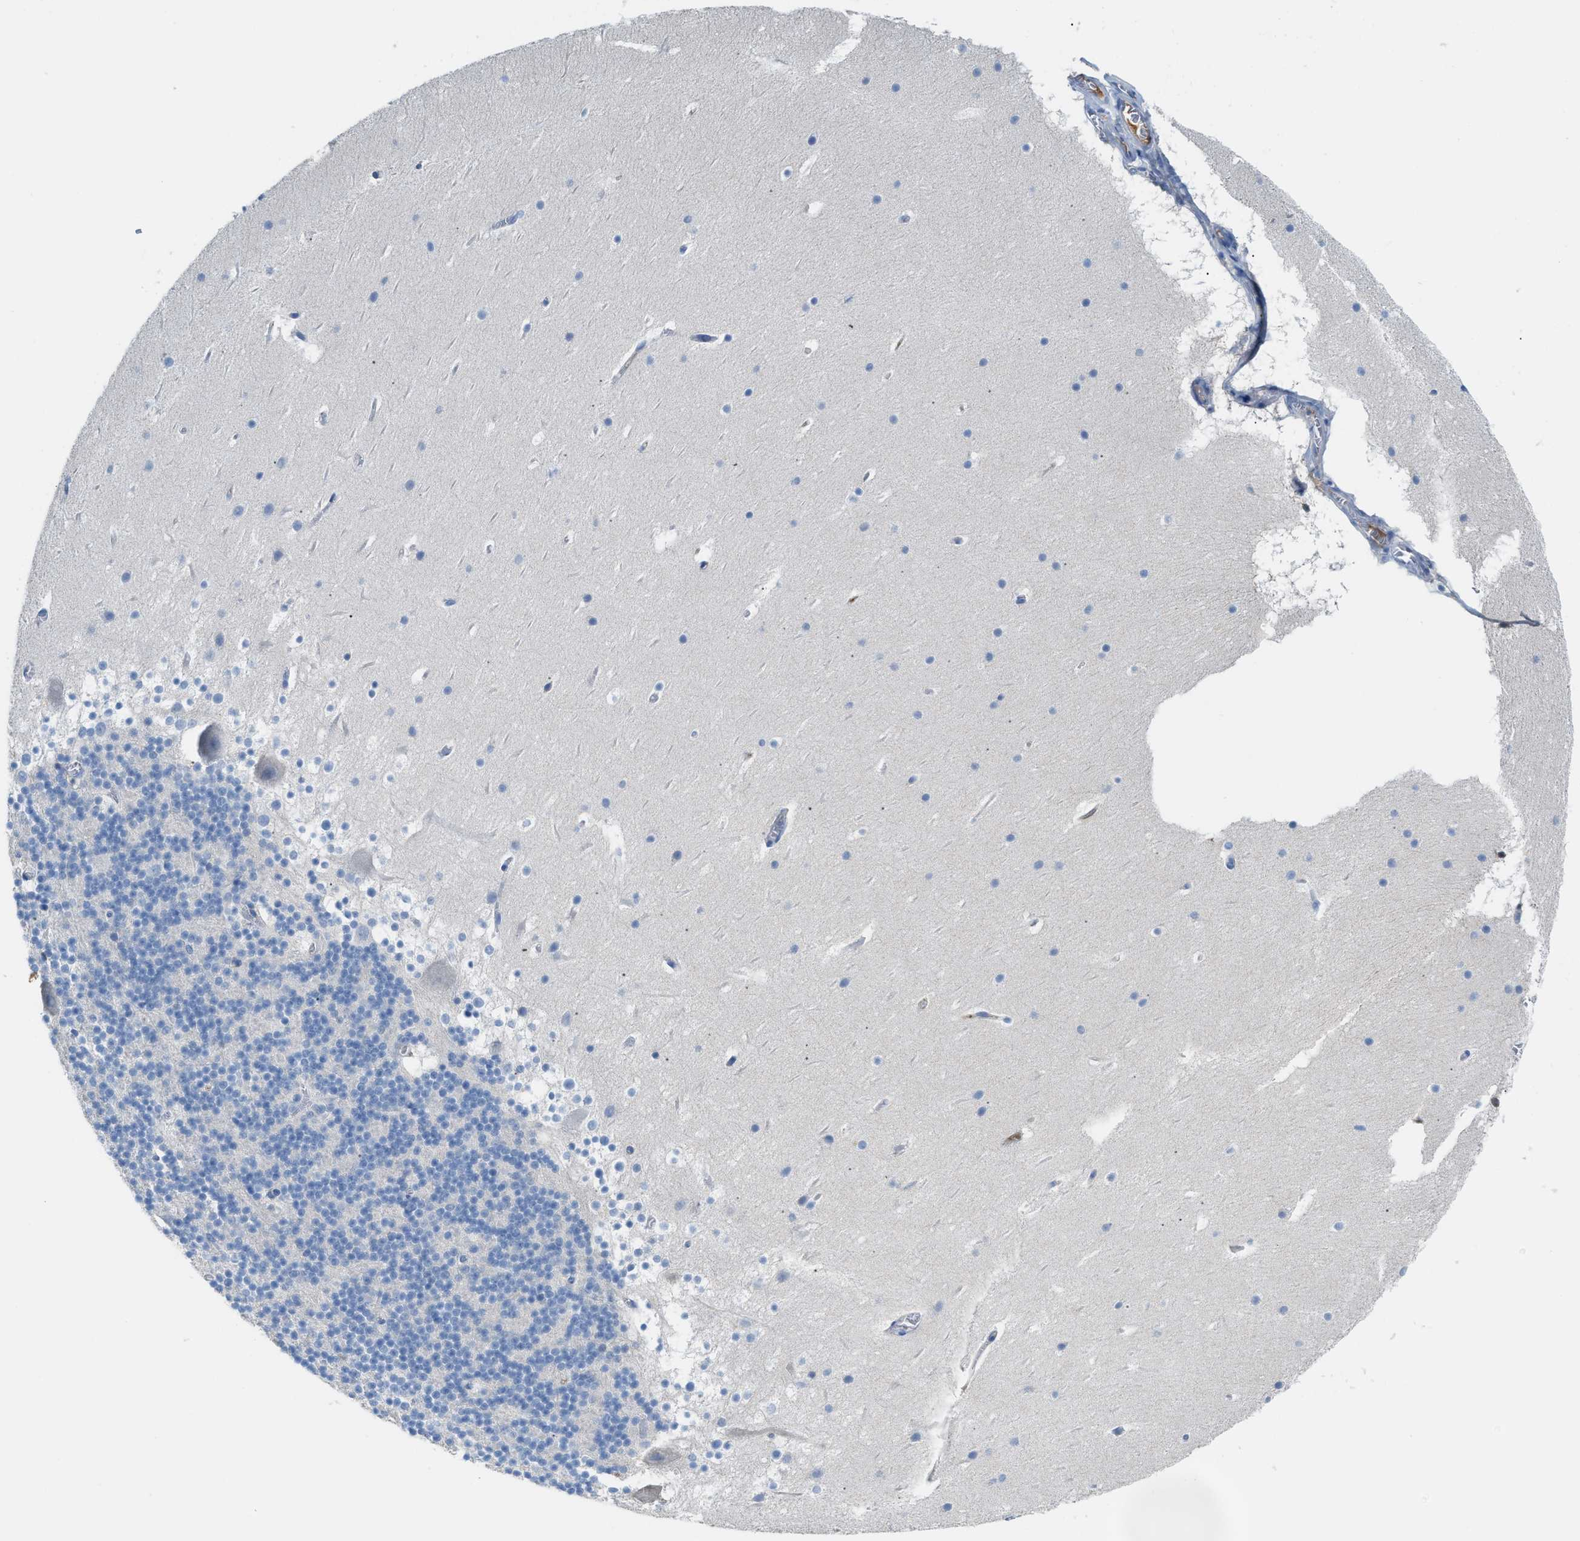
{"staining": {"intensity": "negative", "quantity": "none", "location": "none"}, "tissue": "cerebellum", "cell_type": "Cells in granular layer", "image_type": "normal", "snomed": [{"axis": "morphology", "description": "Normal tissue, NOS"}, {"axis": "topography", "description": "Cerebellum"}], "caption": "Photomicrograph shows no significant protein staining in cells in granular layer of benign cerebellum.", "gene": "CFI", "patient": {"sex": "male", "age": 45}}